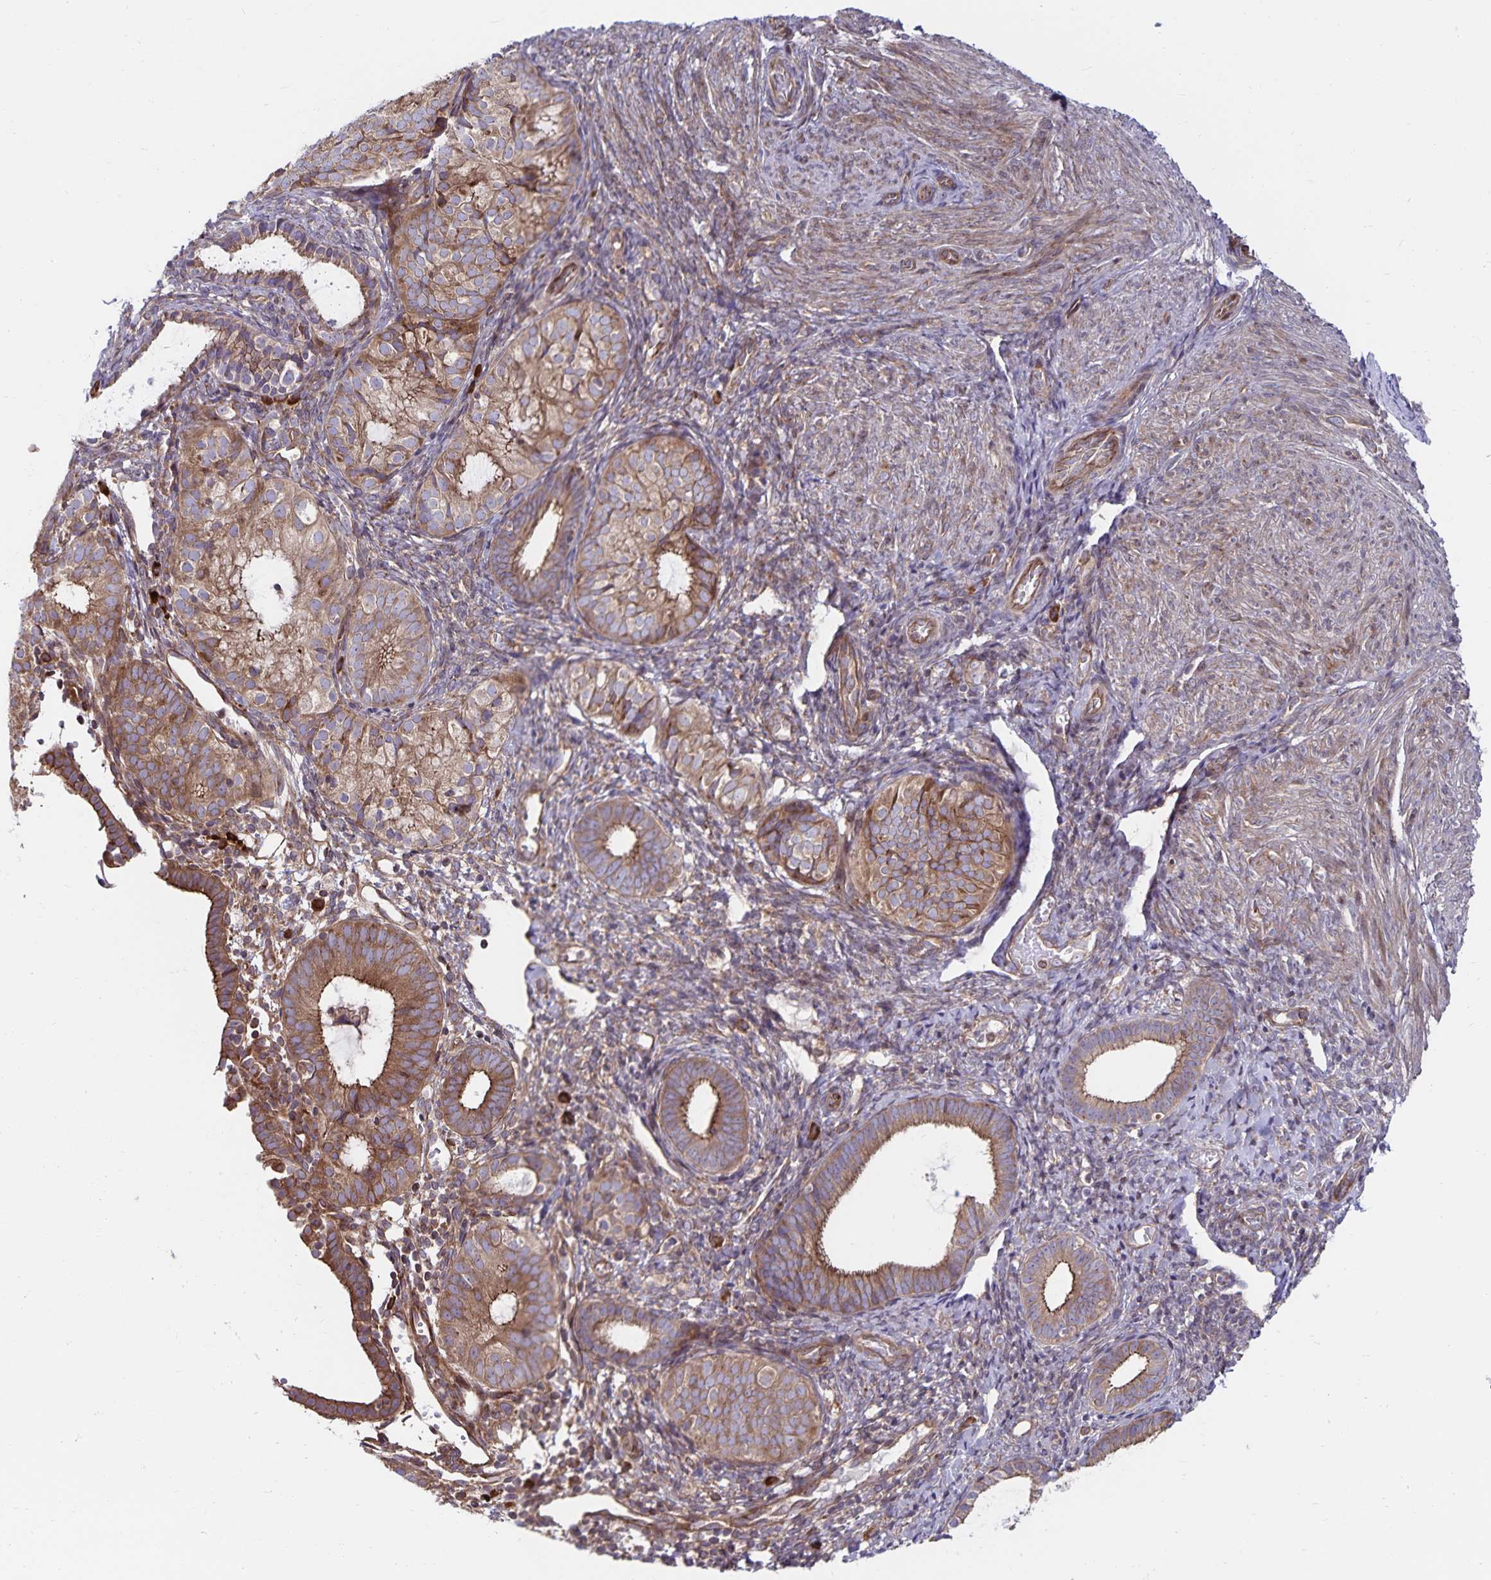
{"staining": {"intensity": "moderate", "quantity": ">75%", "location": "cytoplasmic/membranous"}, "tissue": "endometrial cancer", "cell_type": "Tumor cells", "image_type": "cancer", "snomed": [{"axis": "morphology", "description": "Normal tissue, NOS"}, {"axis": "morphology", "description": "Adenocarcinoma, NOS"}, {"axis": "topography", "description": "Smooth muscle"}, {"axis": "topography", "description": "Endometrium"}, {"axis": "topography", "description": "Myometrium, NOS"}], "caption": "Endometrial adenocarcinoma stained with a protein marker demonstrates moderate staining in tumor cells.", "gene": "SEC62", "patient": {"sex": "female", "age": 81}}